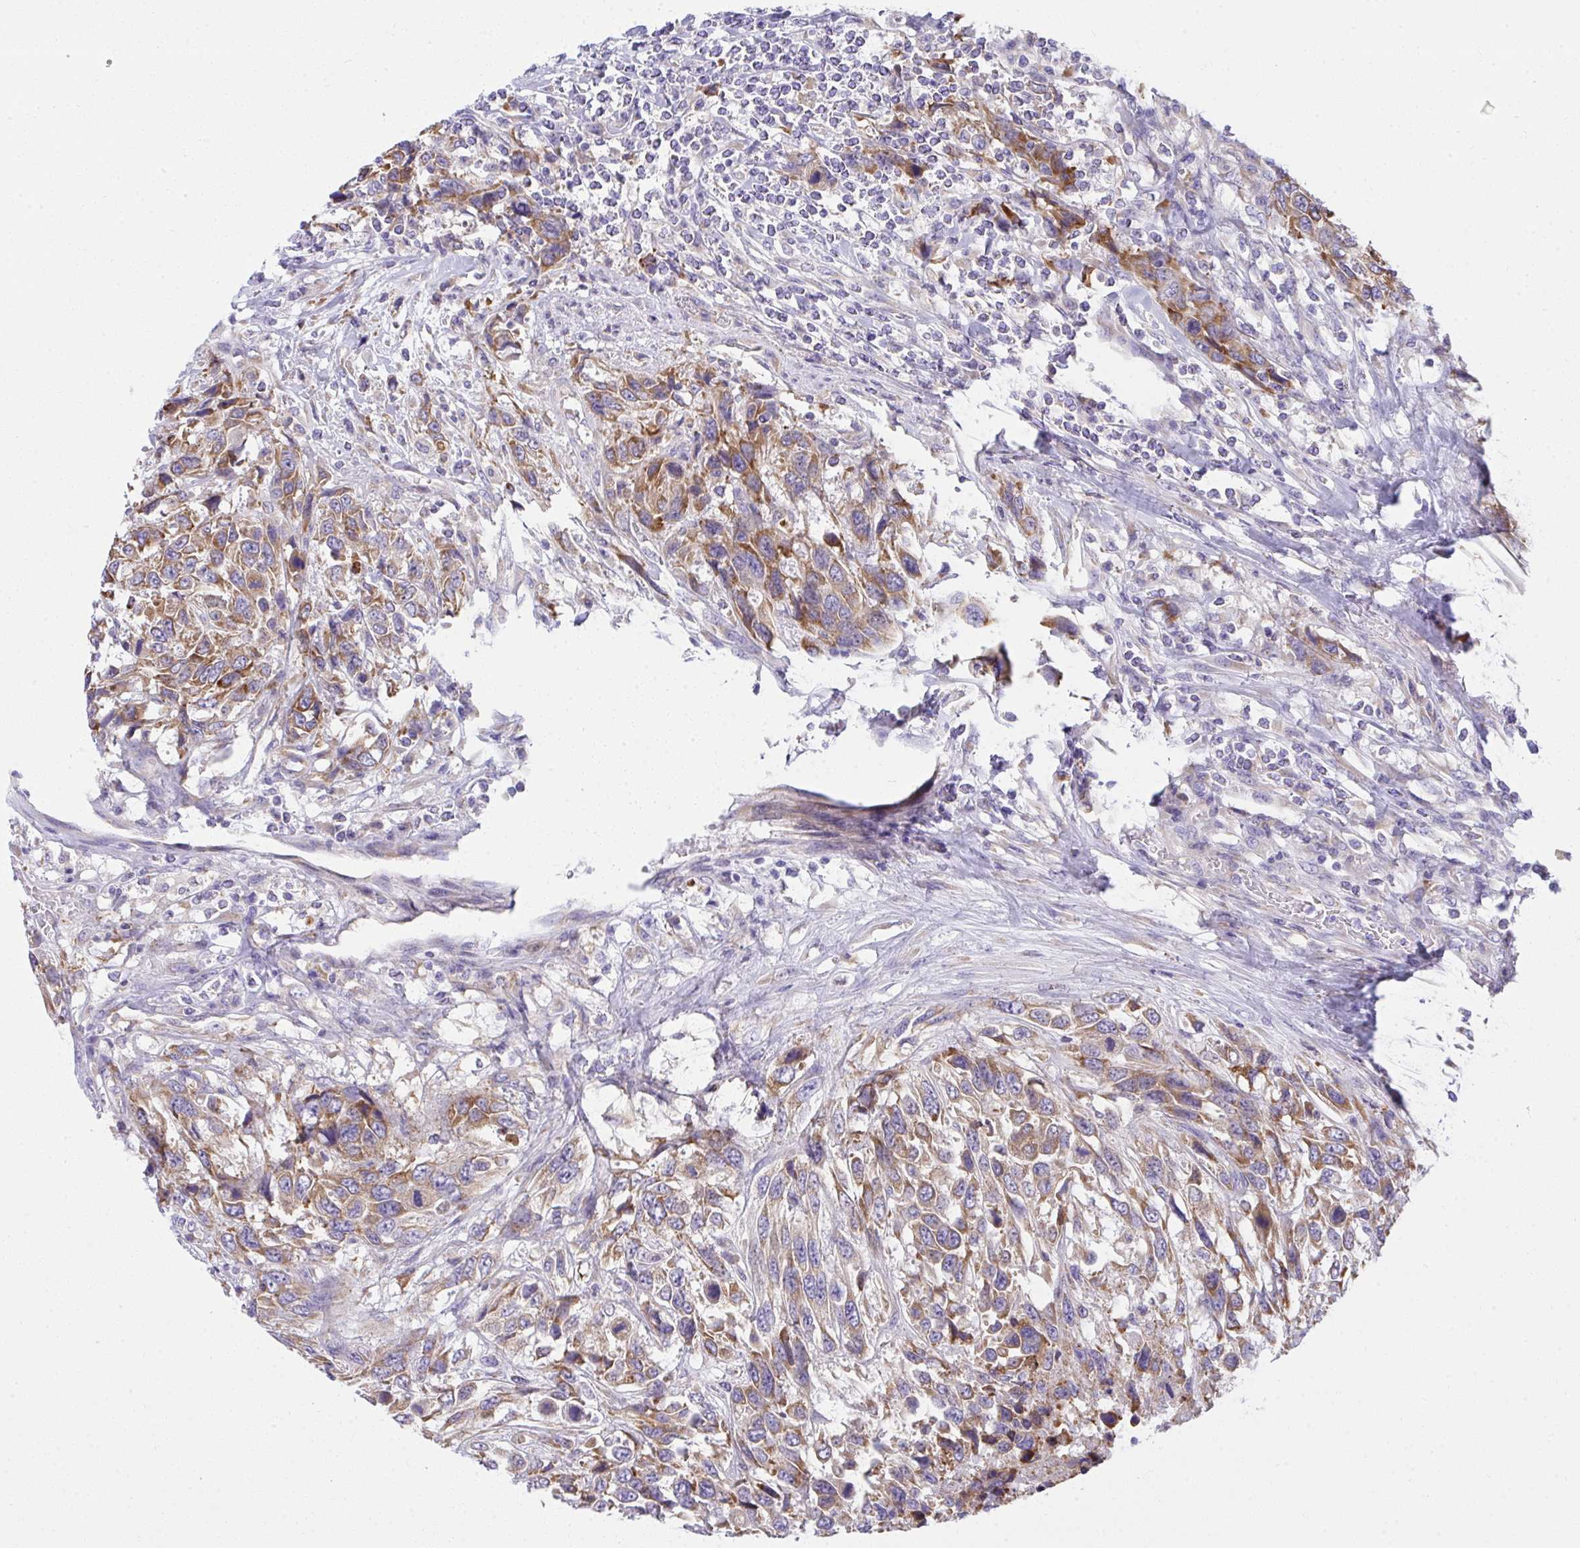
{"staining": {"intensity": "moderate", "quantity": "25%-75%", "location": "cytoplasmic/membranous"}, "tissue": "urothelial cancer", "cell_type": "Tumor cells", "image_type": "cancer", "snomed": [{"axis": "morphology", "description": "Urothelial carcinoma, High grade"}, {"axis": "topography", "description": "Urinary bladder"}], "caption": "Immunohistochemistry (IHC) image of human high-grade urothelial carcinoma stained for a protein (brown), which shows medium levels of moderate cytoplasmic/membranous positivity in about 25%-75% of tumor cells.", "gene": "FASLG", "patient": {"sex": "female", "age": 70}}